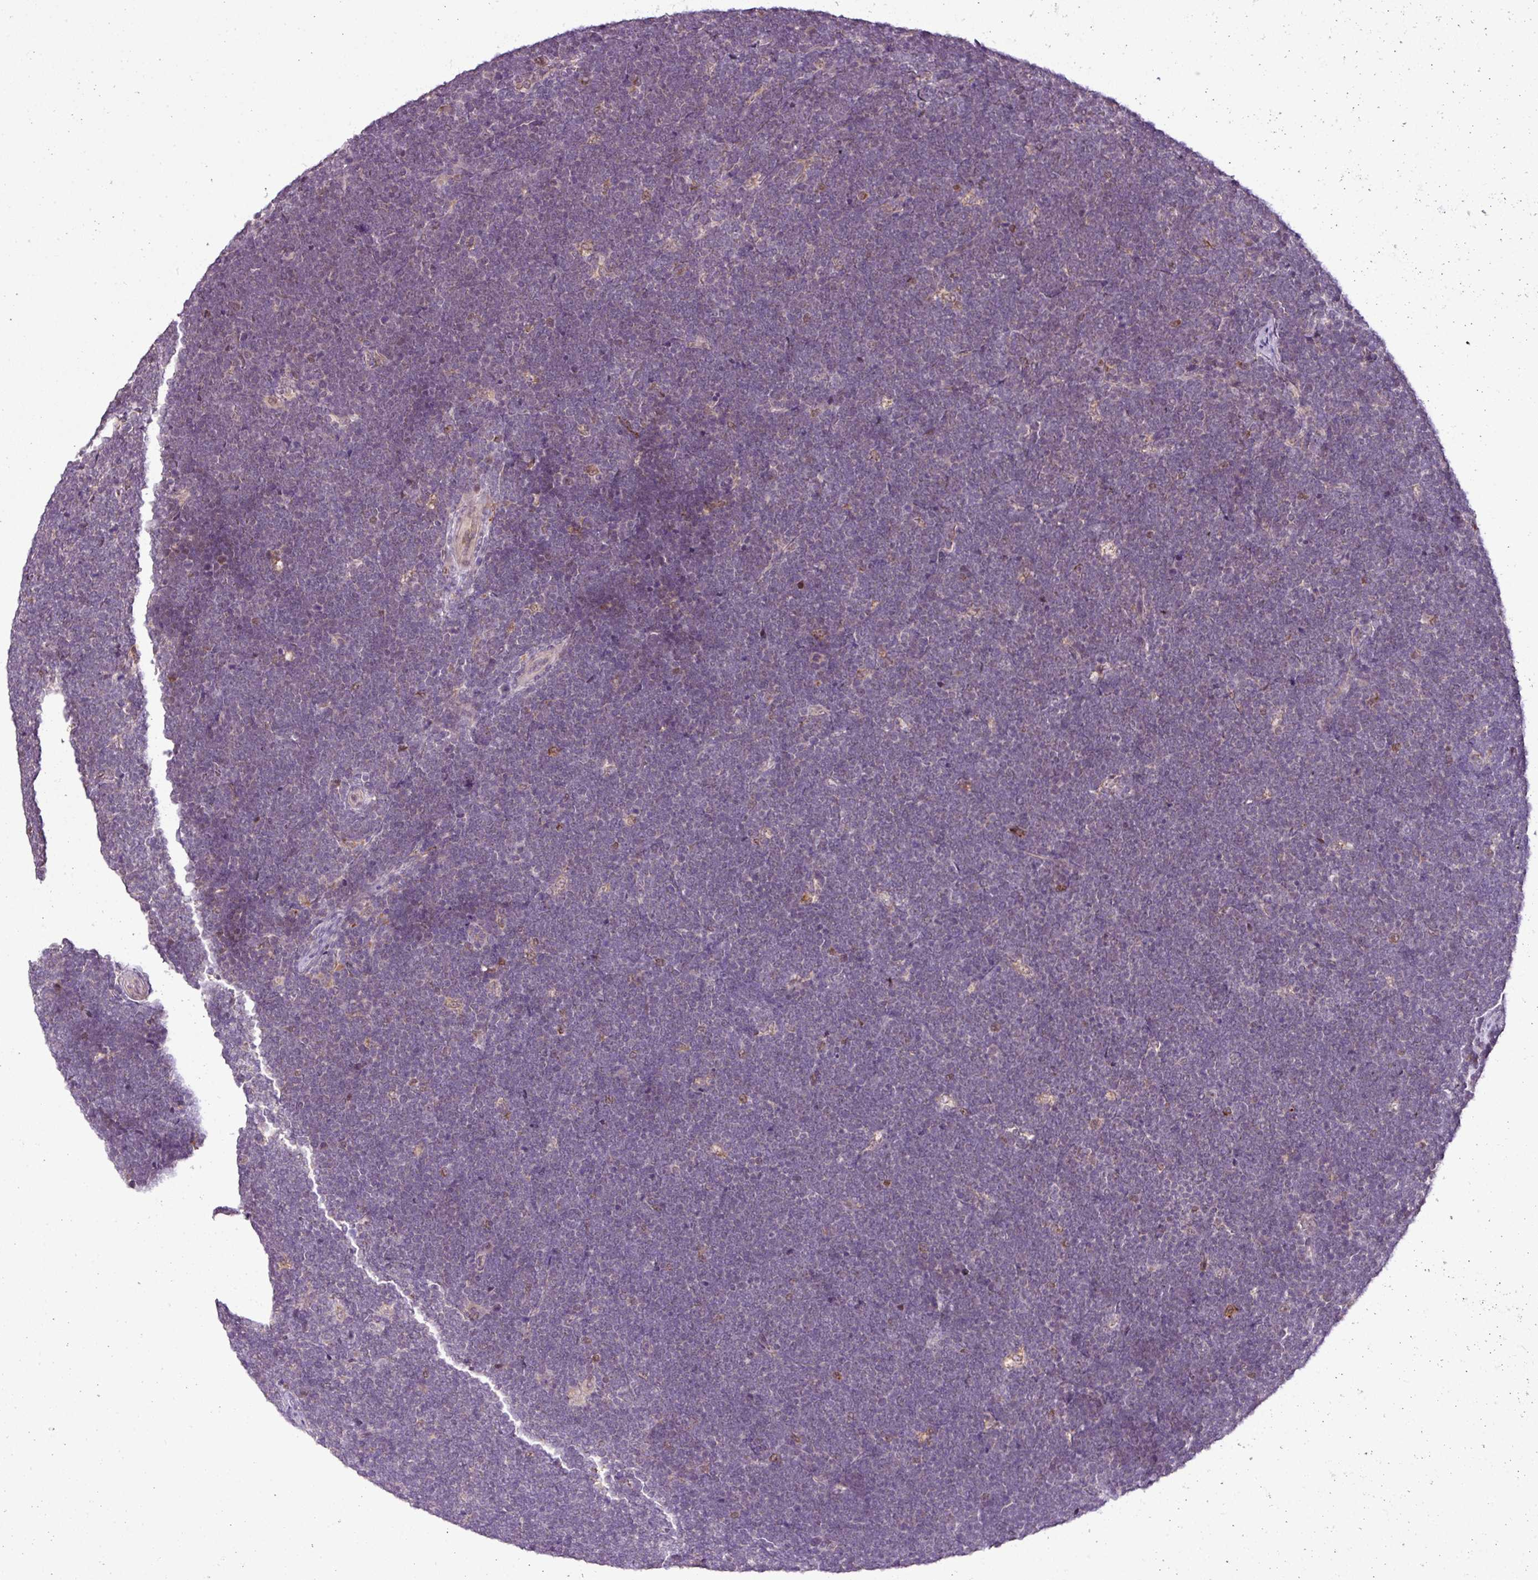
{"staining": {"intensity": "negative", "quantity": "none", "location": "none"}, "tissue": "lymphoma", "cell_type": "Tumor cells", "image_type": "cancer", "snomed": [{"axis": "morphology", "description": "Malignant lymphoma, non-Hodgkin's type, High grade"}, {"axis": "topography", "description": "Lymph node"}], "caption": "A histopathology image of human lymphoma is negative for staining in tumor cells.", "gene": "SMCO4", "patient": {"sex": "male", "age": 13}}